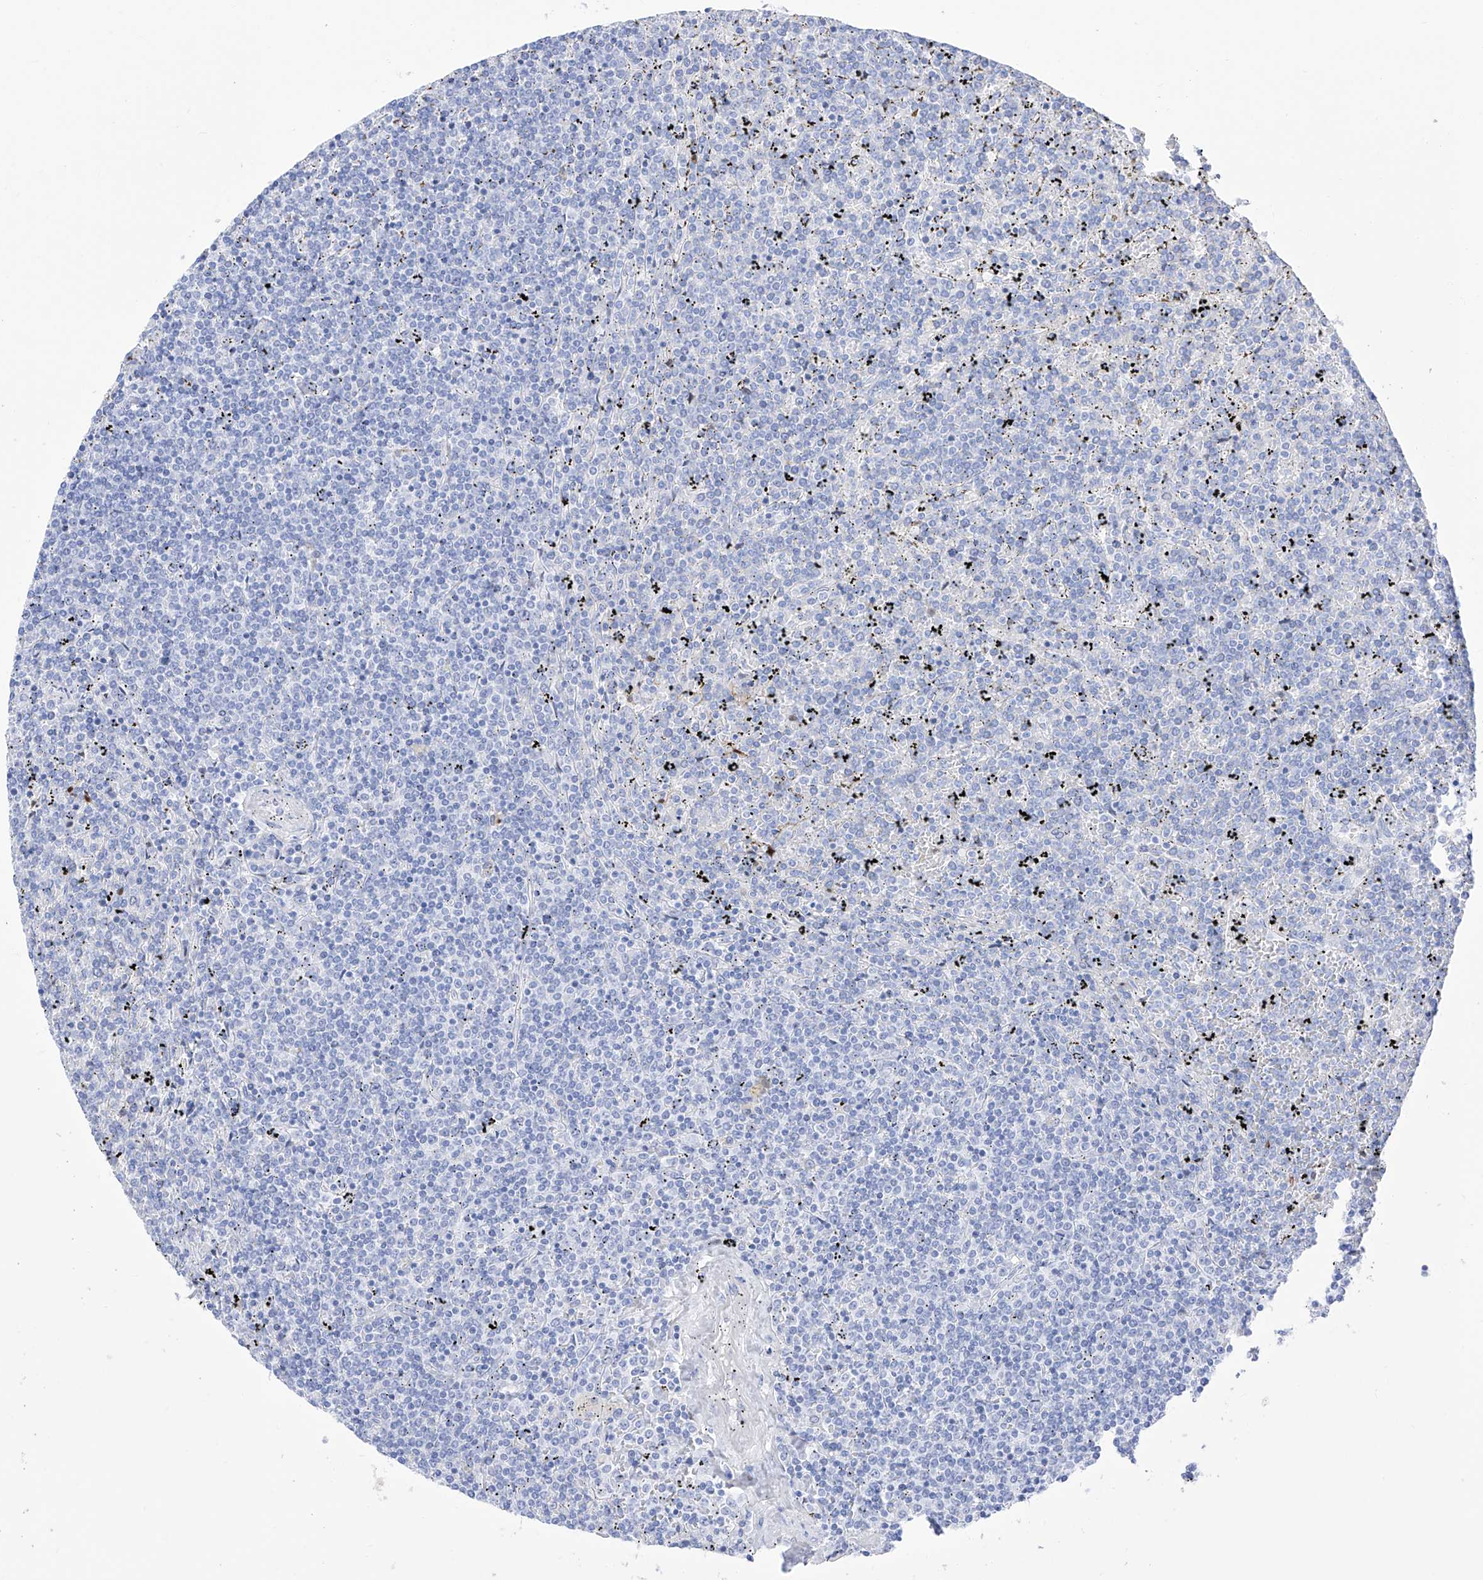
{"staining": {"intensity": "negative", "quantity": "none", "location": "none"}, "tissue": "lymphoma", "cell_type": "Tumor cells", "image_type": "cancer", "snomed": [{"axis": "morphology", "description": "Malignant lymphoma, non-Hodgkin's type, Low grade"}, {"axis": "topography", "description": "Spleen"}], "caption": "Immunohistochemical staining of human lymphoma reveals no significant expression in tumor cells.", "gene": "TRPC7", "patient": {"sex": "female", "age": 19}}